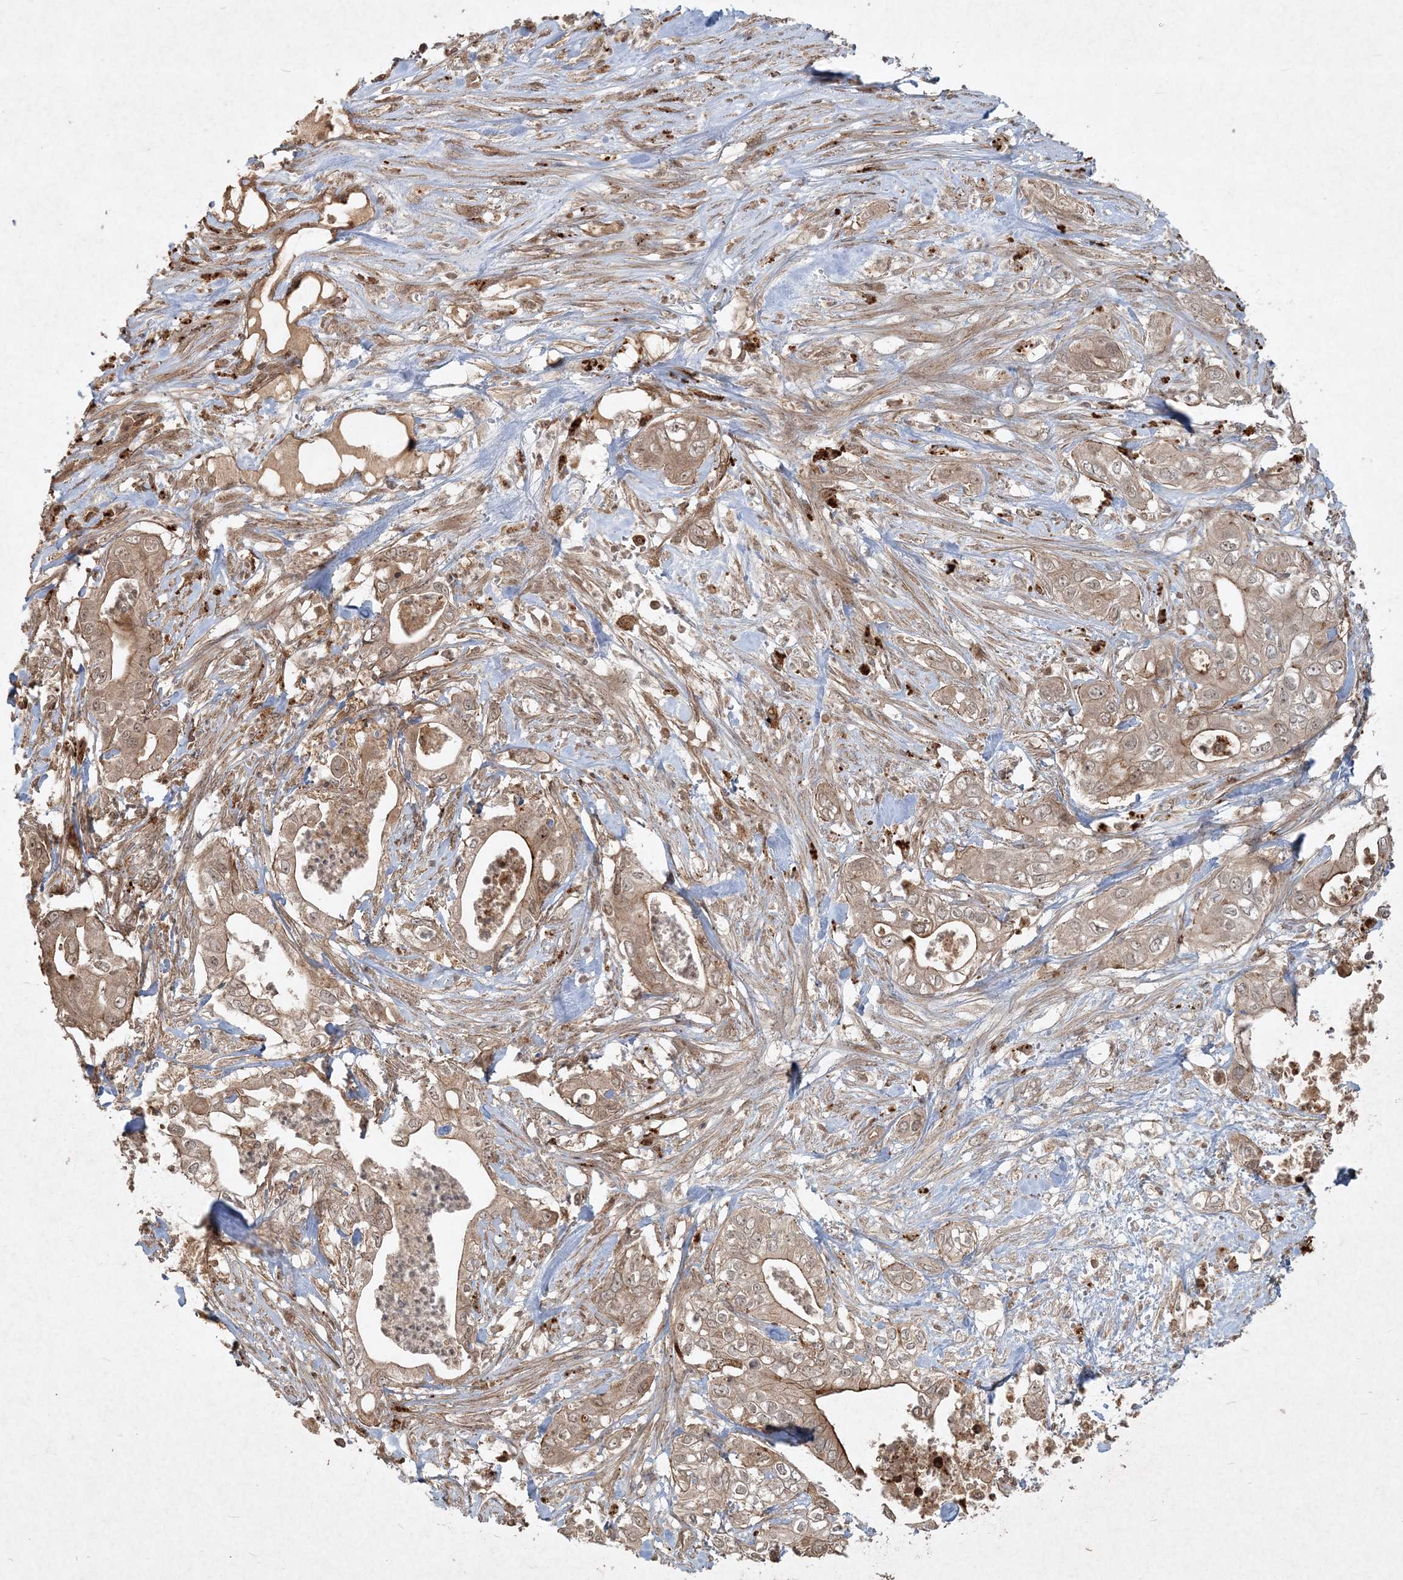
{"staining": {"intensity": "weak", "quantity": ">75%", "location": "cytoplasmic/membranous"}, "tissue": "pancreatic cancer", "cell_type": "Tumor cells", "image_type": "cancer", "snomed": [{"axis": "morphology", "description": "Adenocarcinoma, NOS"}, {"axis": "topography", "description": "Pancreas"}], "caption": "Immunohistochemical staining of human pancreatic cancer reveals weak cytoplasmic/membranous protein expression in about >75% of tumor cells.", "gene": "NARS1", "patient": {"sex": "female", "age": 78}}